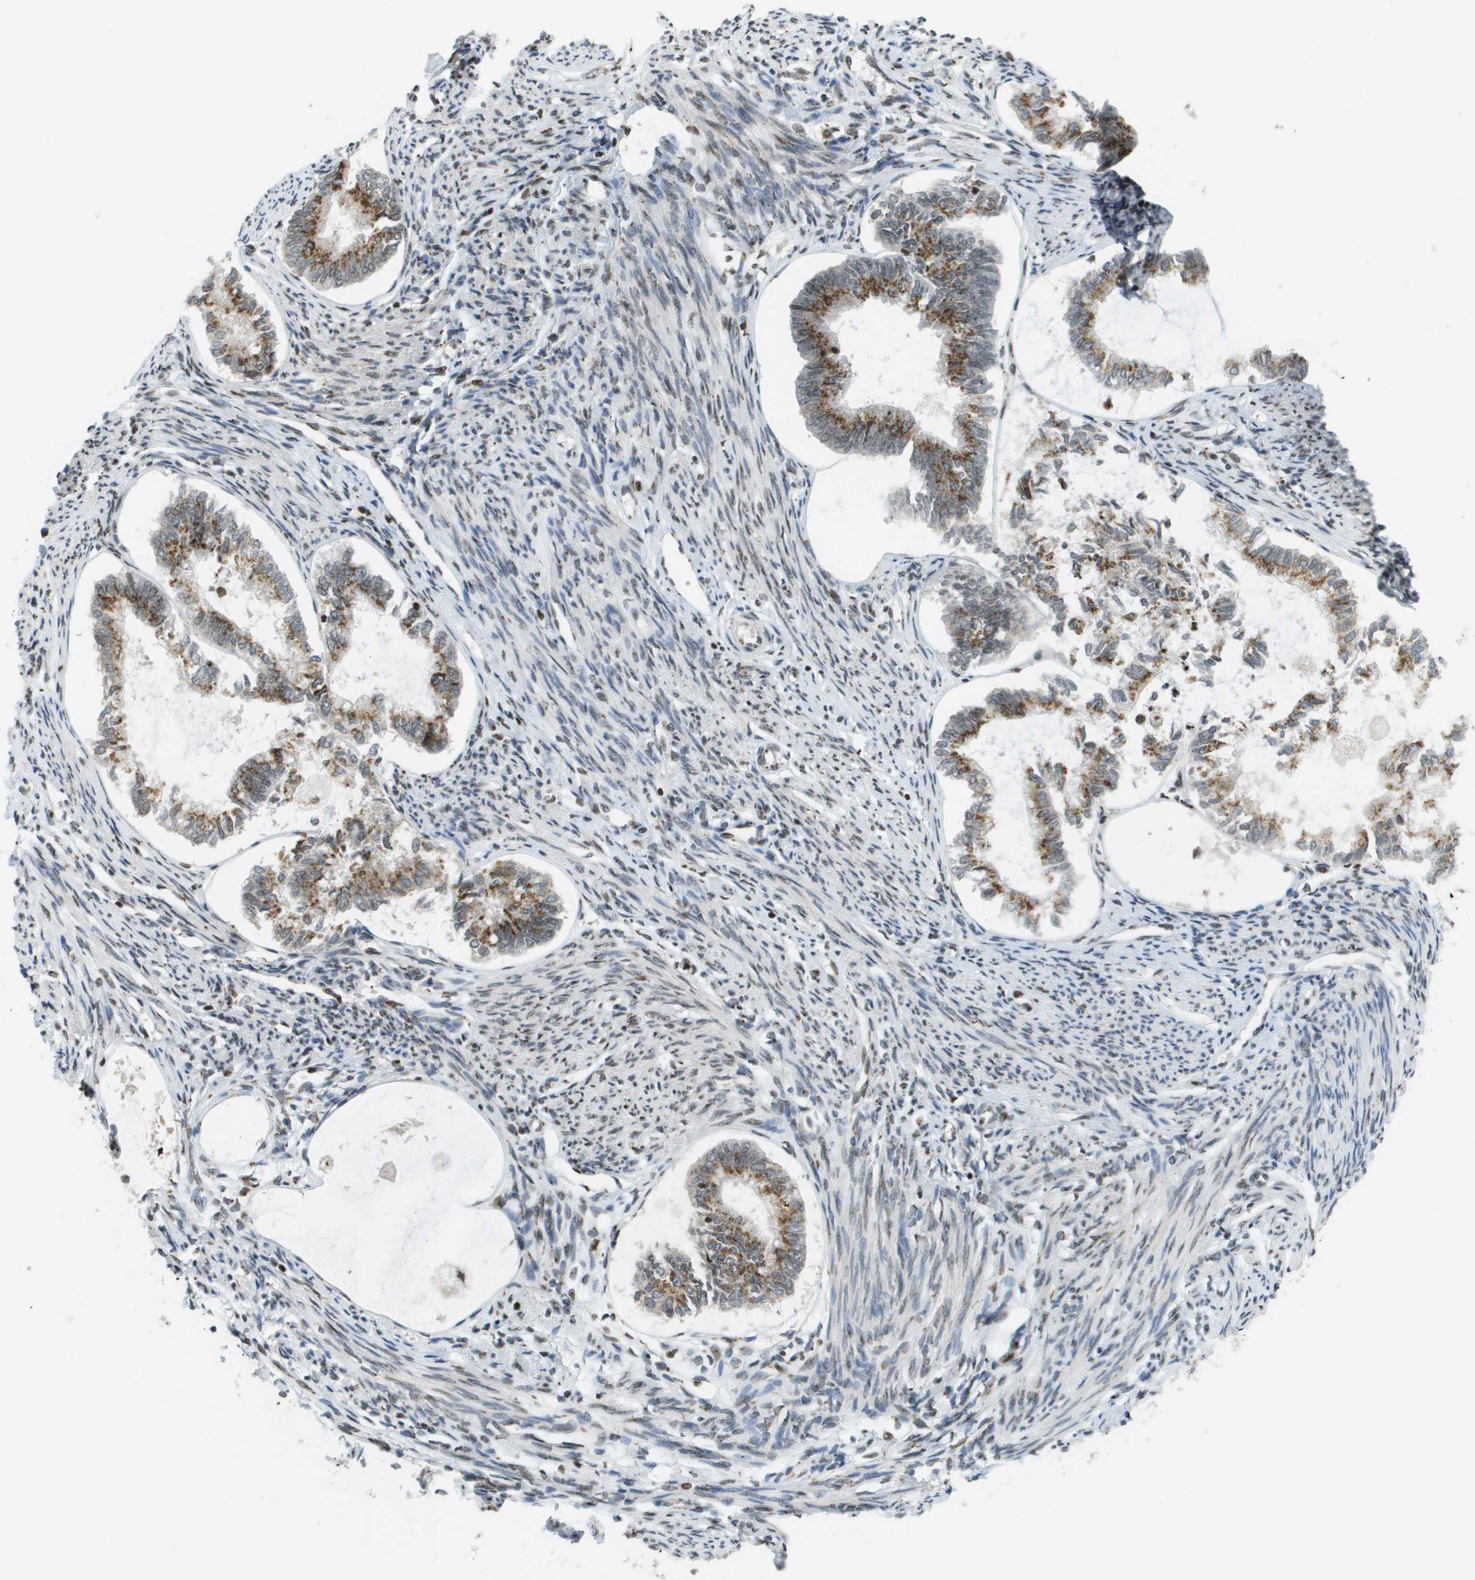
{"staining": {"intensity": "moderate", "quantity": ">75%", "location": "cytoplasmic/membranous"}, "tissue": "endometrial cancer", "cell_type": "Tumor cells", "image_type": "cancer", "snomed": [{"axis": "morphology", "description": "Adenocarcinoma, NOS"}, {"axis": "topography", "description": "Endometrium"}], "caption": "A brown stain labels moderate cytoplasmic/membranous staining of a protein in endometrial cancer tumor cells. Nuclei are stained in blue.", "gene": "EVC", "patient": {"sex": "female", "age": 86}}